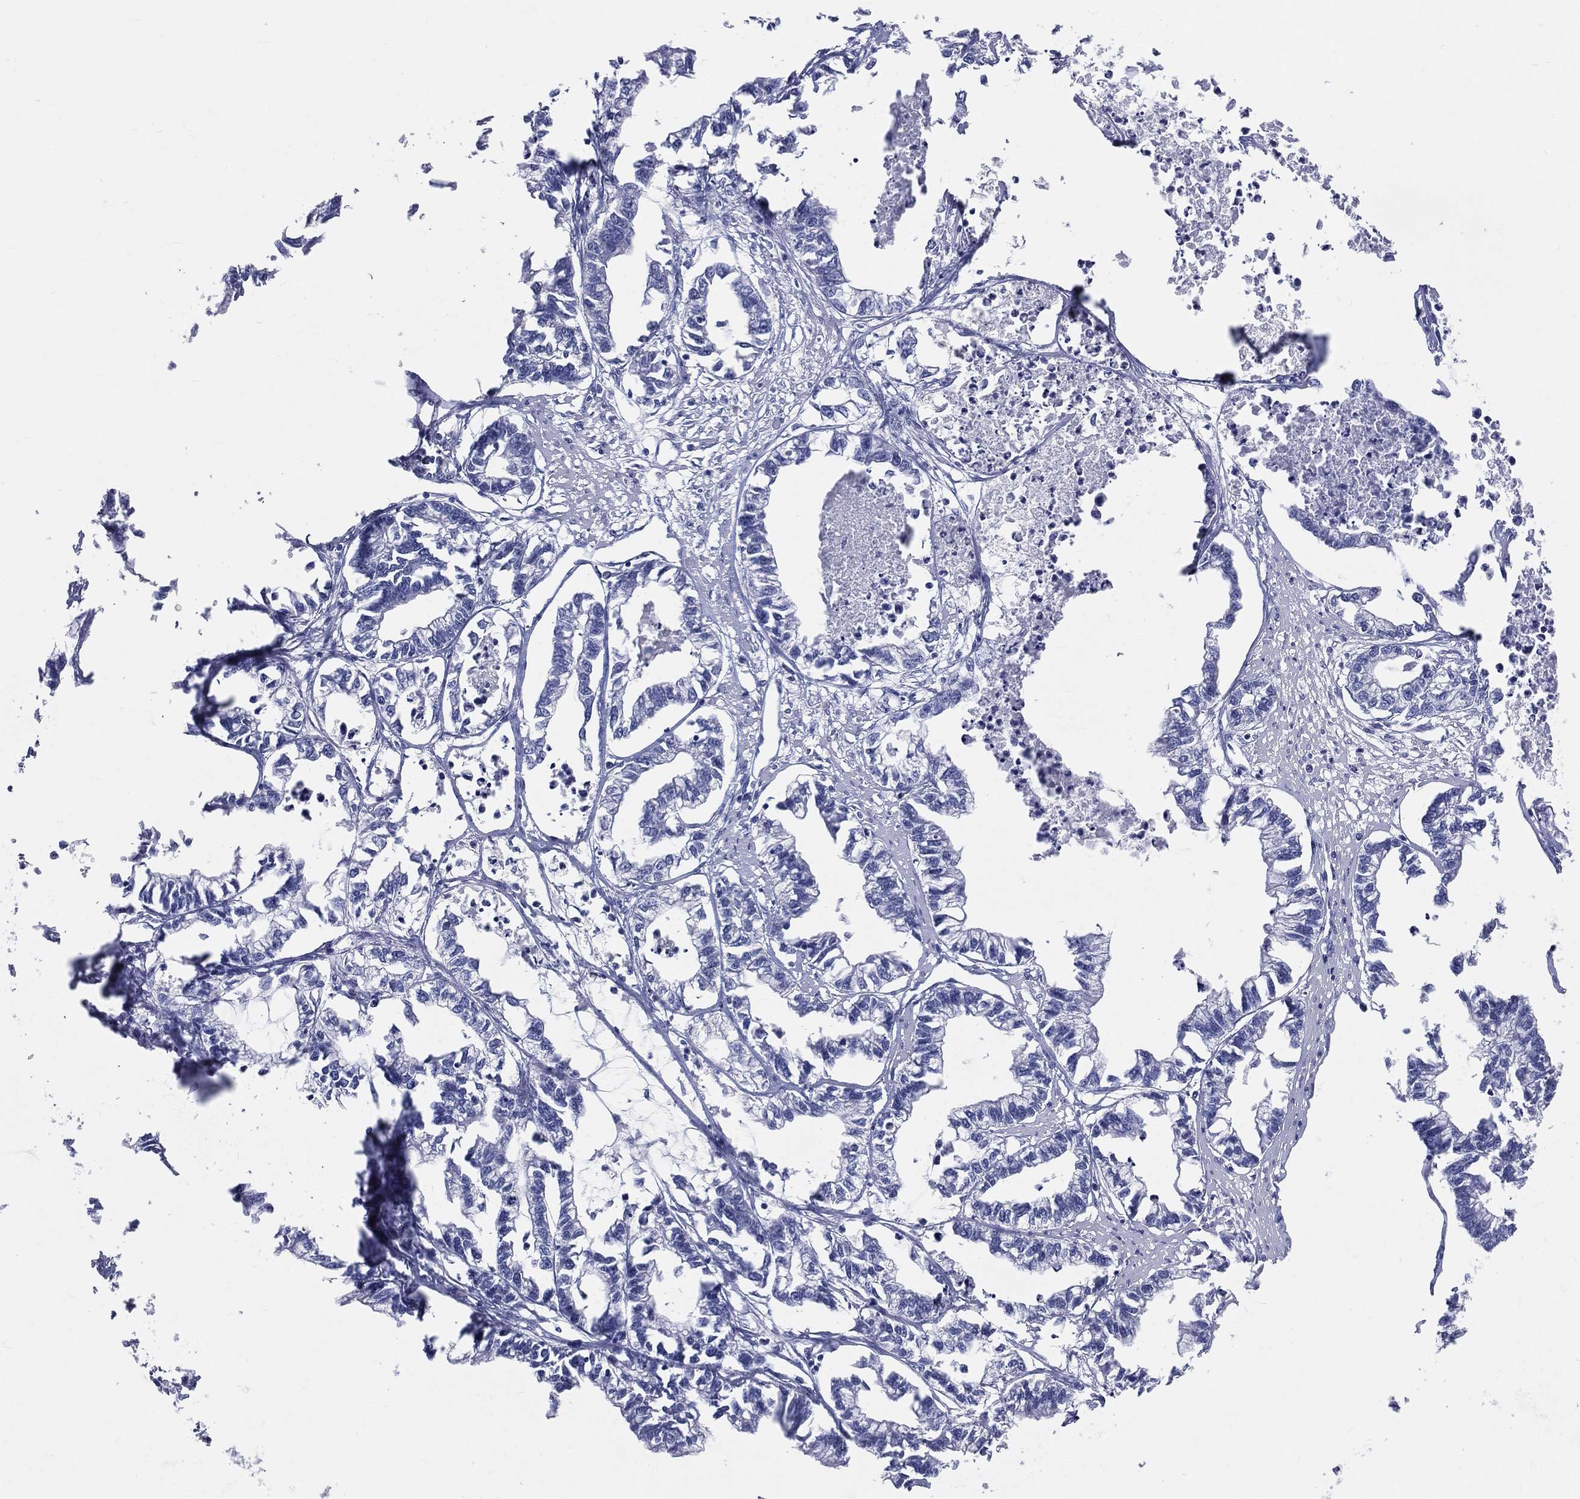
{"staining": {"intensity": "negative", "quantity": "none", "location": "none"}, "tissue": "stomach cancer", "cell_type": "Tumor cells", "image_type": "cancer", "snomed": [{"axis": "morphology", "description": "Adenocarcinoma, NOS"}, {"axis": "topography", "description": "Stomach"}], "caption": "DAB (3,3'-diaminobenzidine) immunohistochemical staining of human adenocarcinoma (stomach) shows no significant expression in tumor cells.", "gene": "LAT", "patient": {"sex": "male", "age": 83}}